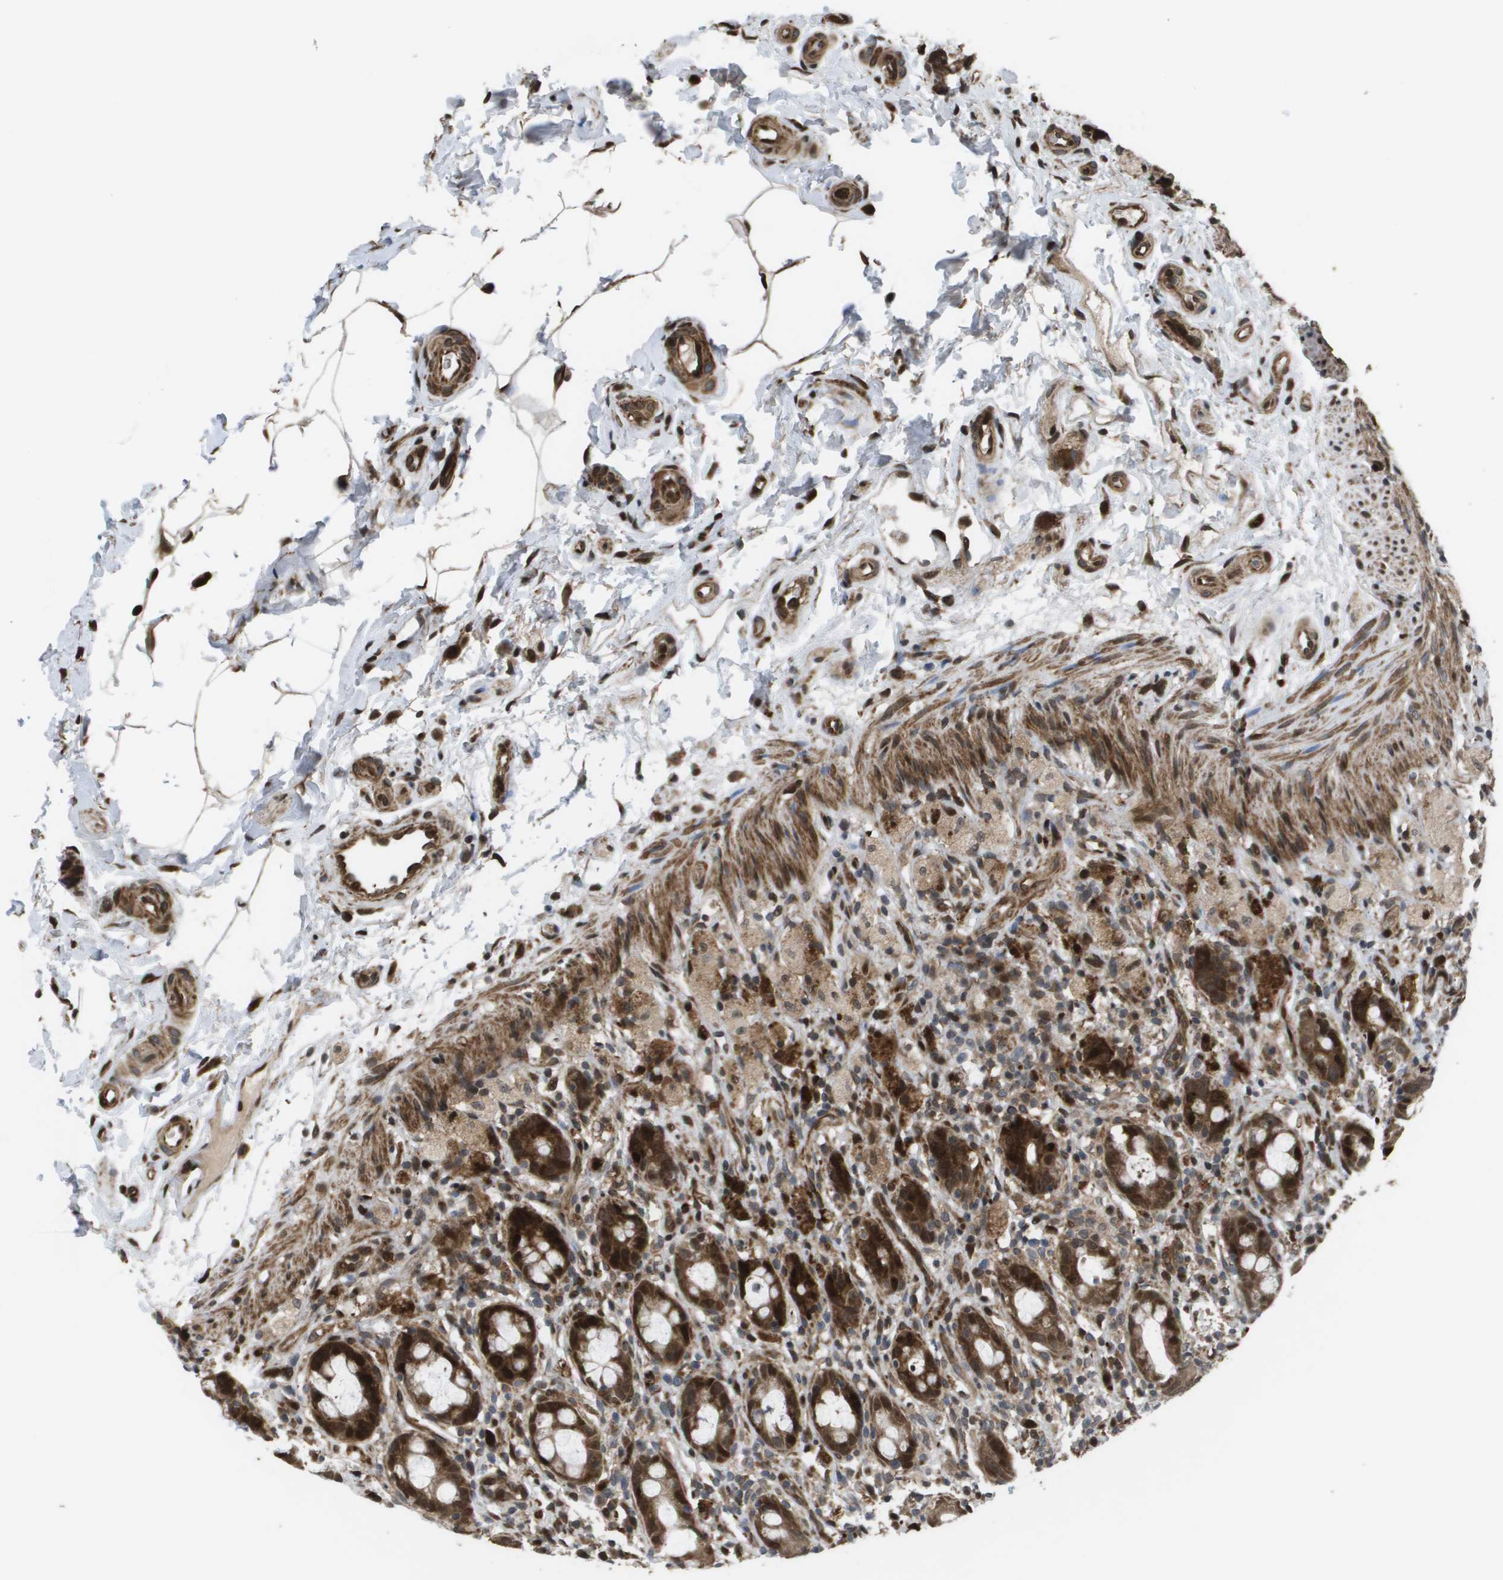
{"staining": {"intensity": "moderate", "quantity": ">75%", "location": "cytoplasmic/membranous,nuclear"}, "tissue": "rectum", "cell_type": "Glandular cells", "image_type": "normal", "snomed": [{"axis": "morphology", "description": "Normal tissue, NOS"}, {"axis": "topography", "description": "Rectum"}], "caption": "Moderate cytoplasmic/membranous,nuclear protein positivity is present in approximately >75% of glandular cells in rectum.", "gene": "AXIN2", "patient": {"sex": "male", "age": 44}}